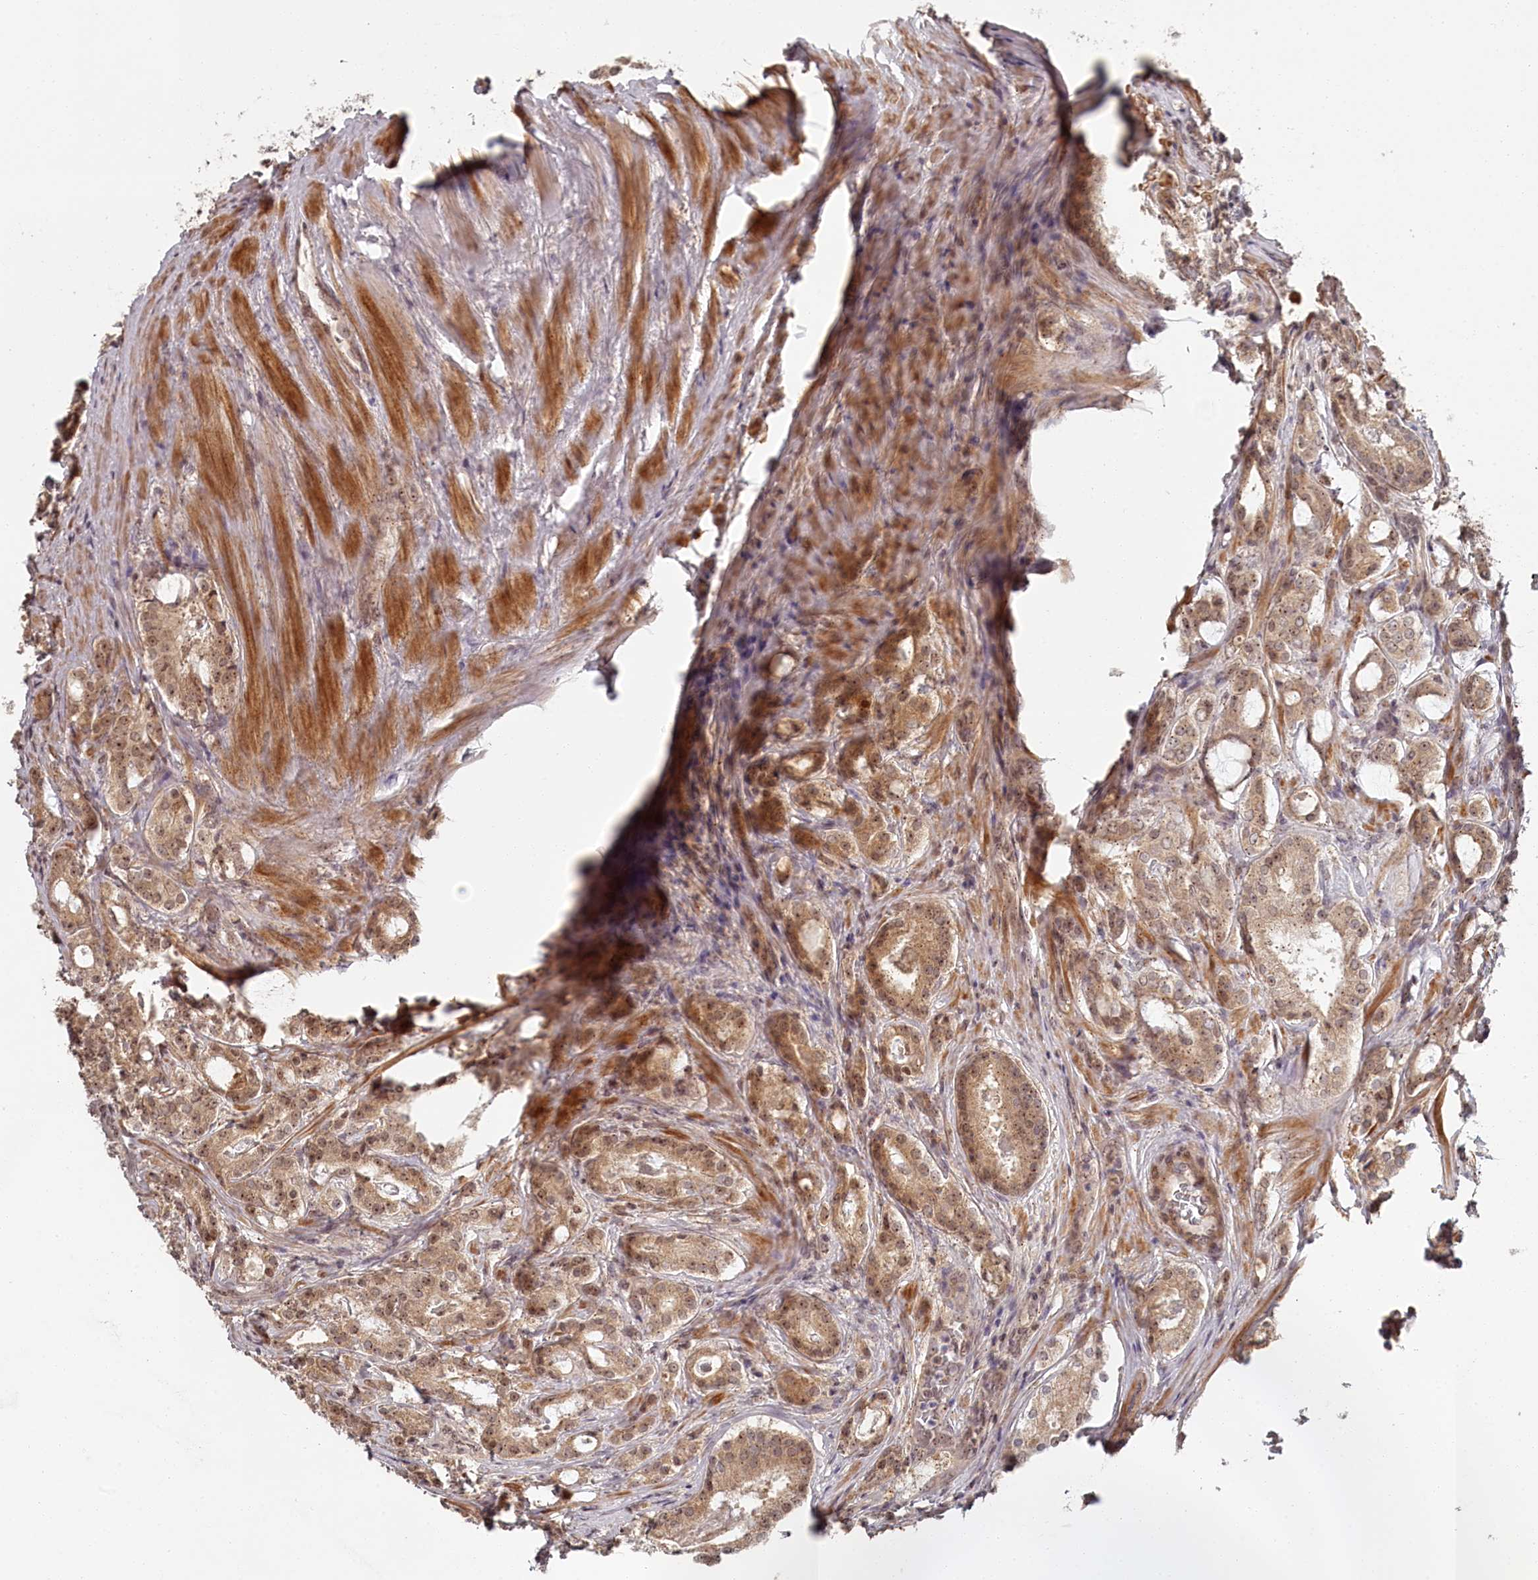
{"staining": {"intensity": "moderate", "quantity": ">75%", "location": "cytoplasmic/membranous,nuclear"}, "tissue": "prostate cancer", "cell_type": "Tumor cells", "image_type": "cancer", "snomed": [{"axis": "morphology", "description": "Adenocarcinoma, High grade"}, {"axis": "topography", "description": "Prostate"}], "caption": "The micrograph displays a brown stain indicating the presence of a protein in the cytoplasmic/membranous and nuclear of tumor cells in prostate adenocarcinoma (high-grade).", "gene": "EXOSC1", "patient": {"sex": "male", "age": 63}}